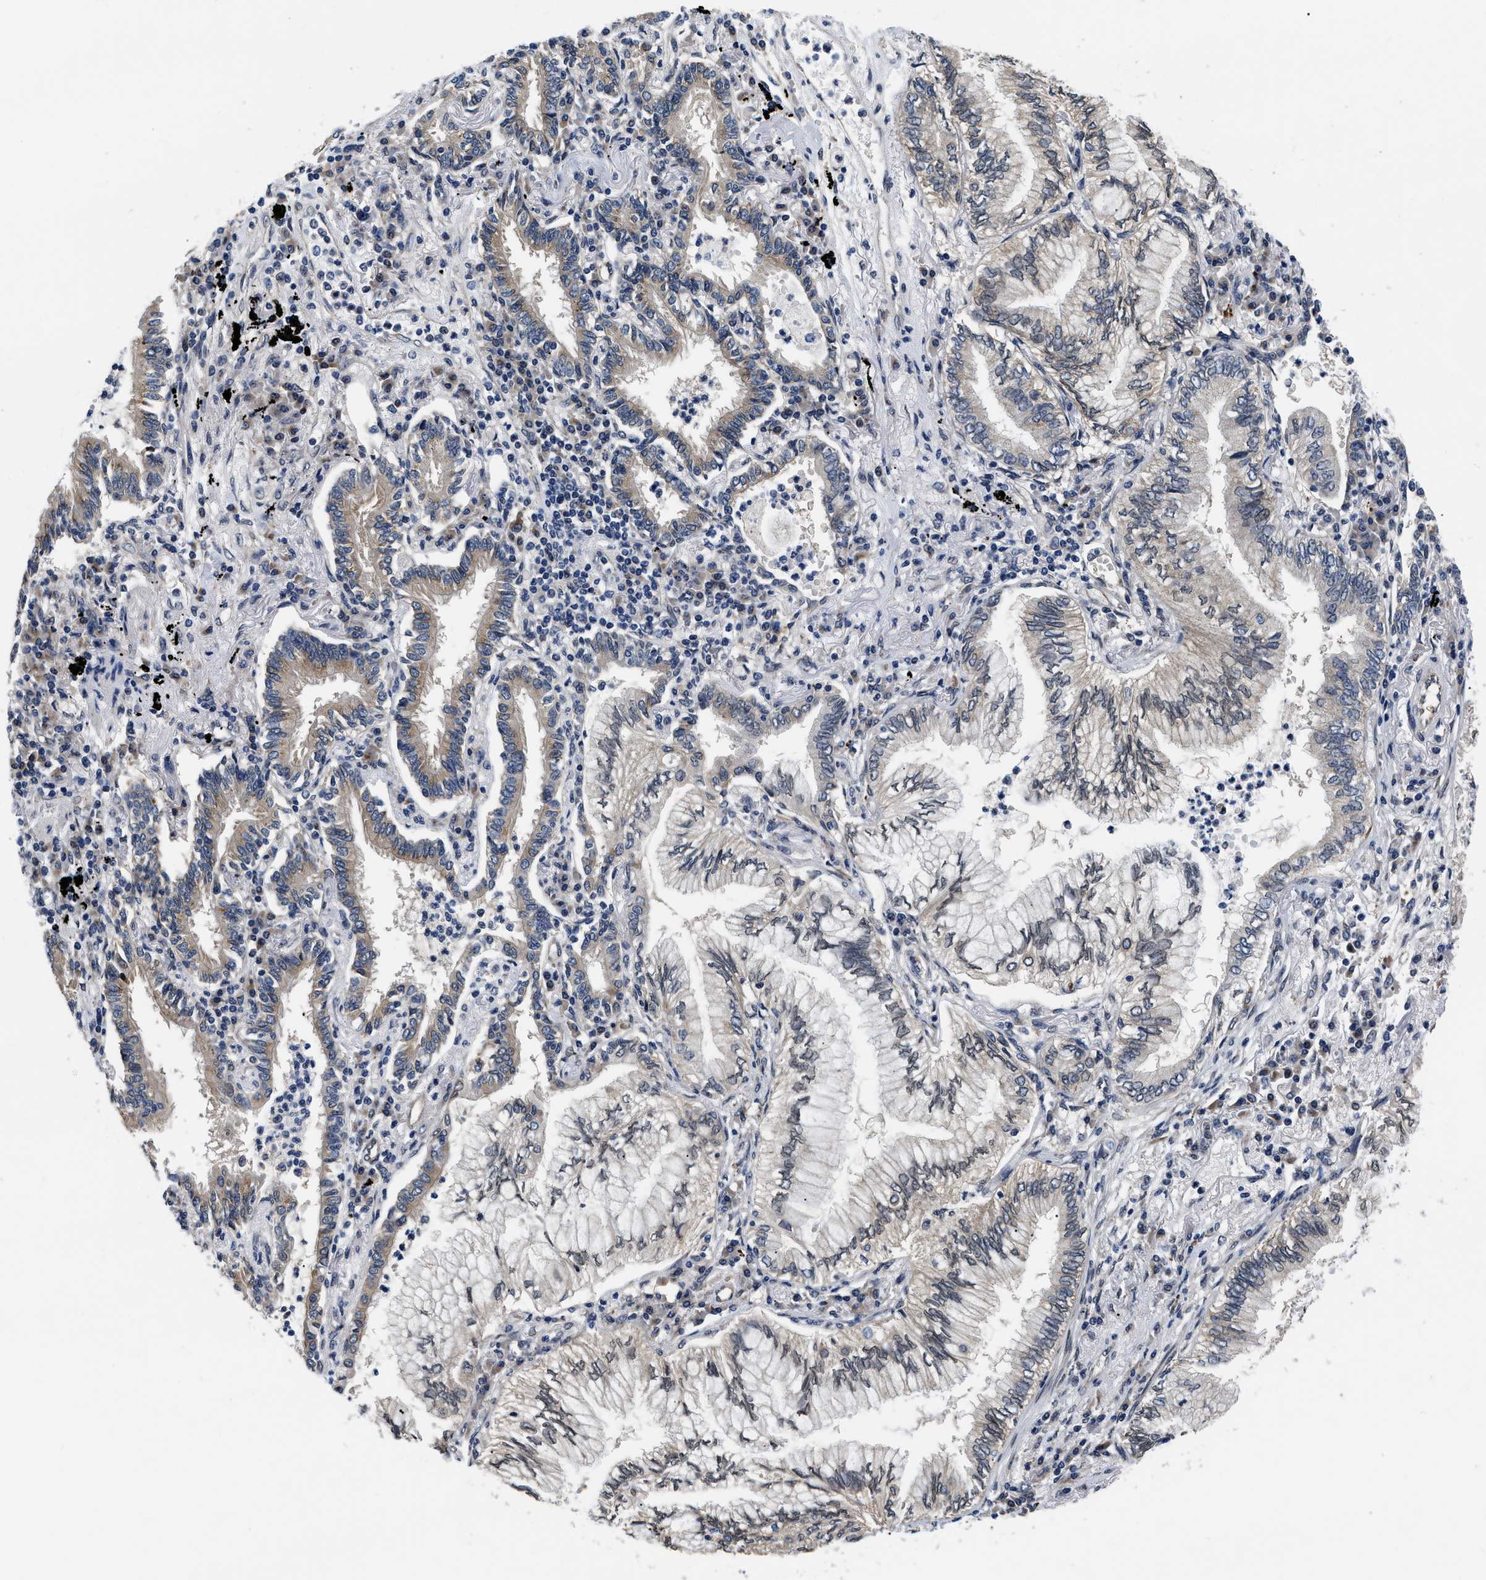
{"staining": {"intensity": "weak", "quantity": "25%-75%", "location": "cytoplasmic/membranous"}, "tissue": "lung cancer", "cell_type": "Tumor cells", "image_type": "cancer", "snomed": [{"axis": "morphology", "description": "Normal tissue, NOS"}, {"axis": "morphology", "description": "Adenocarcinoma, NOS"}, {"axis": "topography", "description": "Bronchus"}, {"axis": "topography", "description": "Lung"}], "caption": "There is low levels of weak cytoplasmic/membranous staining in tumor cells of lung adenocarcinoma, as demonstrated by immunohistochemical staining (brown color).", "gene": "SNX10", "patient": {"sex": "female", "age": 70}}